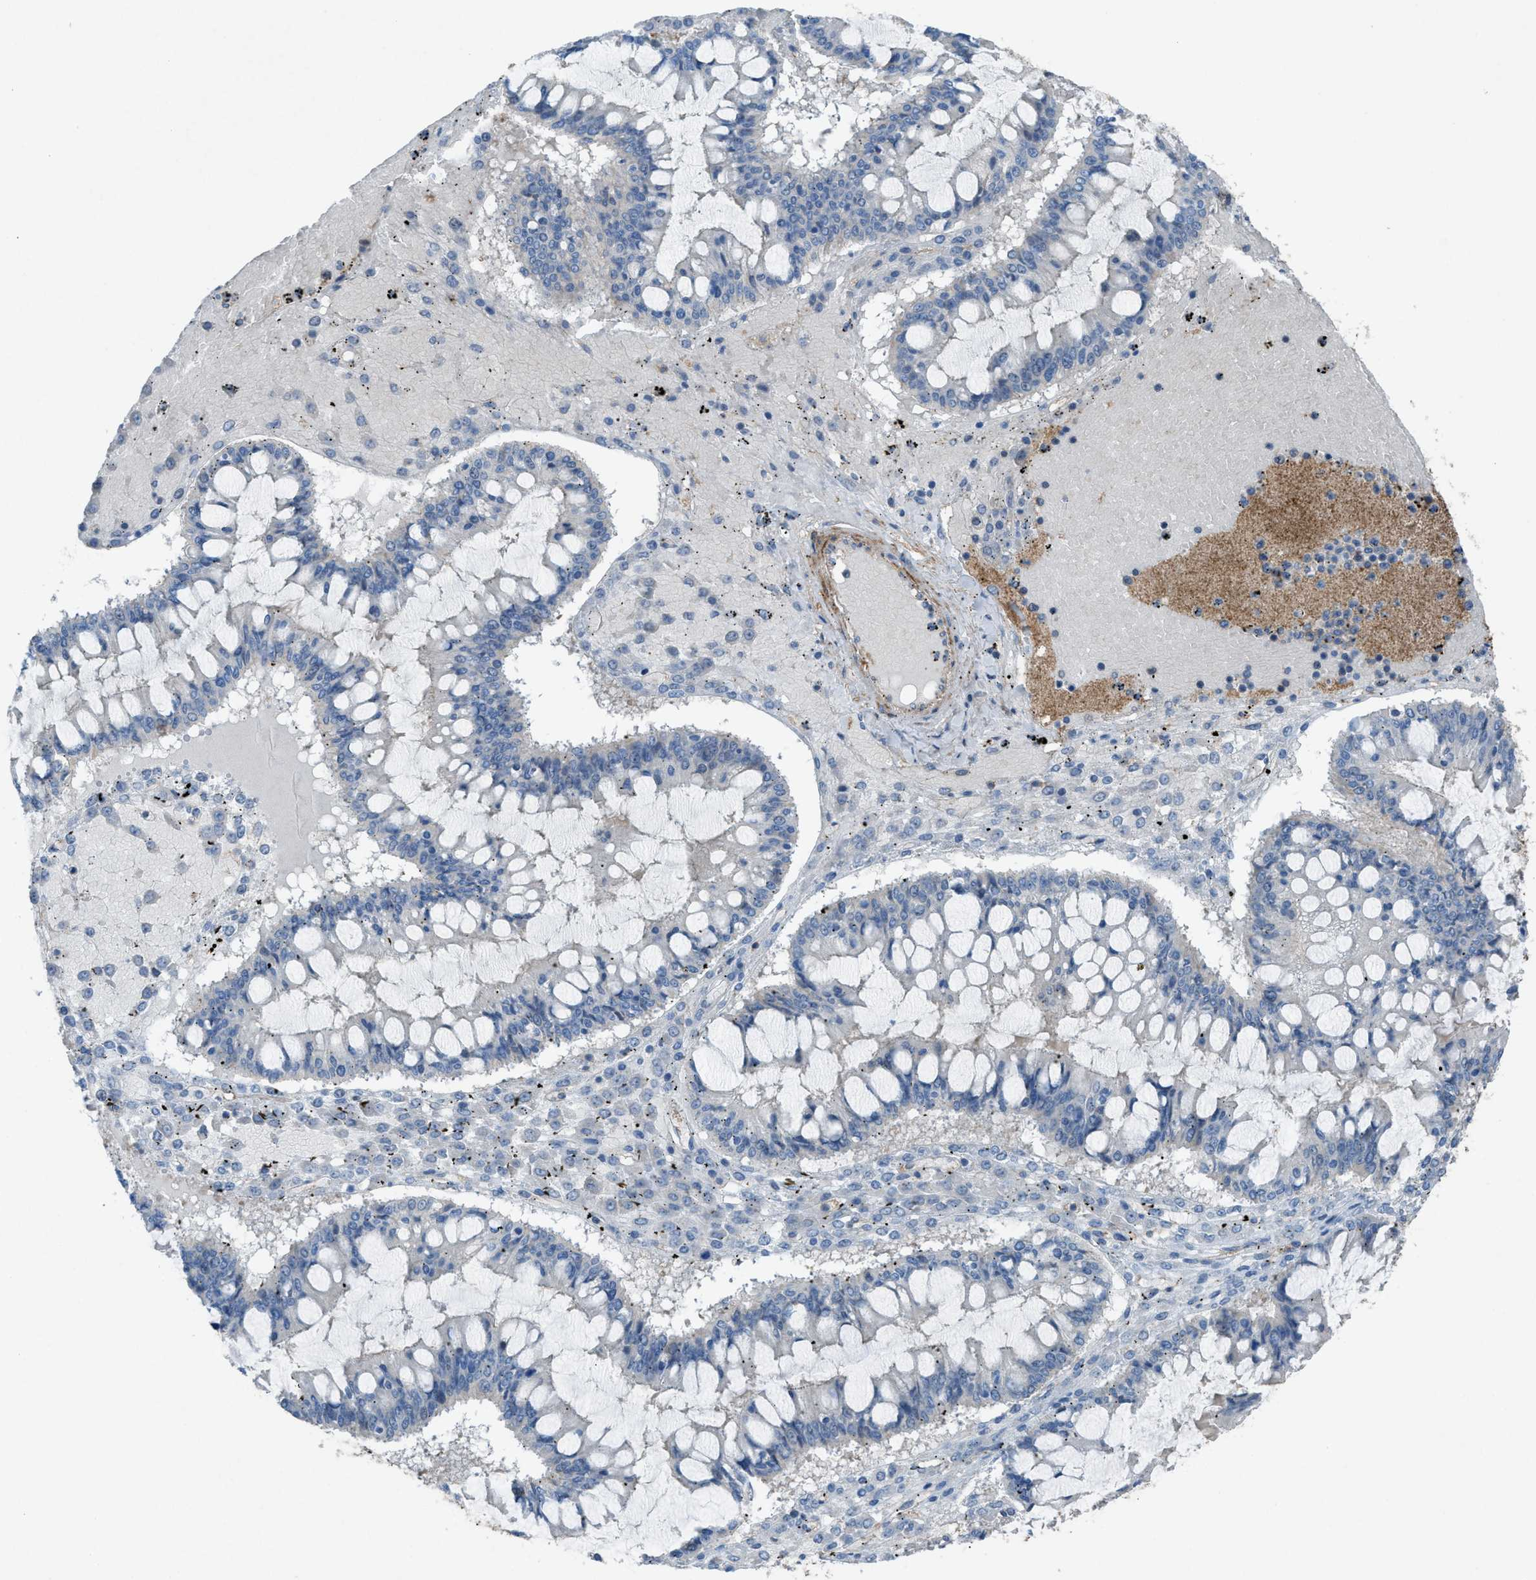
{"staining": {"intensity": "negative", "quantity": "none", "location": "none"}, "tissue": "ovarian cancer", "cell_type": "Tumor cells", "image_type": "cancer", "snomed": [{"axis": "morphology", "description": "Cystadenocarcinoma, mucinous, NOS"}, {"axis": "topography", "description": "Ovary"}], "caption": "IHC histopathology image of neoplastic tissue: ovarian mucinous cystadenocarcinoma stained with DAB (3,3'-diaminobenzidine) reveals no significant protein staining in tumor cells.", "gene": "NCK2", "patient": {"sex": "female", "age": 73}}